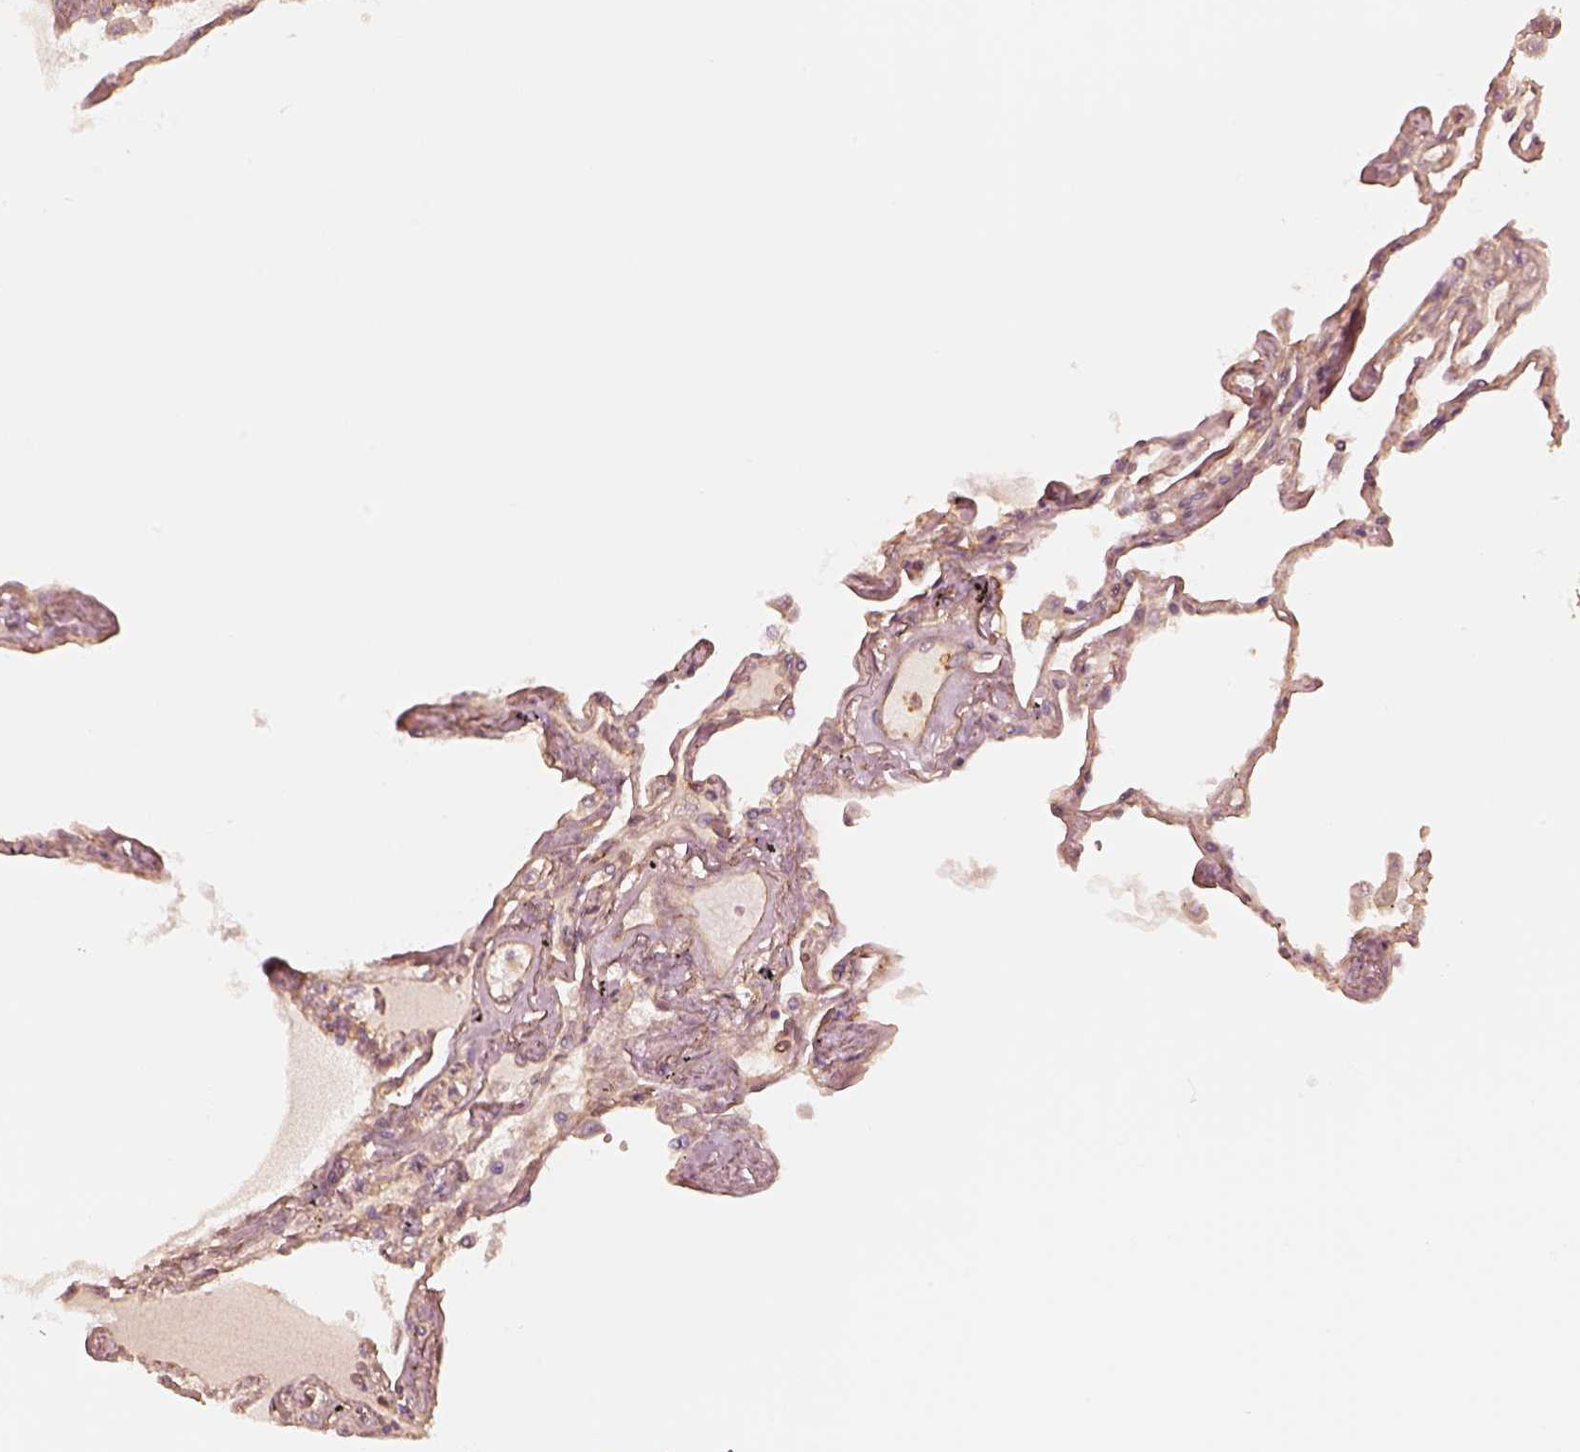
{"staining": {"intensity": "moderate", "quantity": ">75%", "location": "cytoplasmic/membranous"}, "tissue": "lung", "cell_type": "Alveolar cells", "image_type": "normal", "snomed": [{"axis": "morphology", "description": "Normal tissue, NOS"}, {"axis": "morphology", "description": "Adenocarcinoma, NOS"}, {"axis": "topography", "description": "Cartilage tissue"}, {"axis": "topography", "description": "Lung"}], "caption": "The histopathology image demonstrates staining of normal lung, revealing moderate cytoplasmic/membranous protein staining (brown color) within alveolar cells.", "gene": "WDR7", "patient": {"sex": "female", "age": 67}}